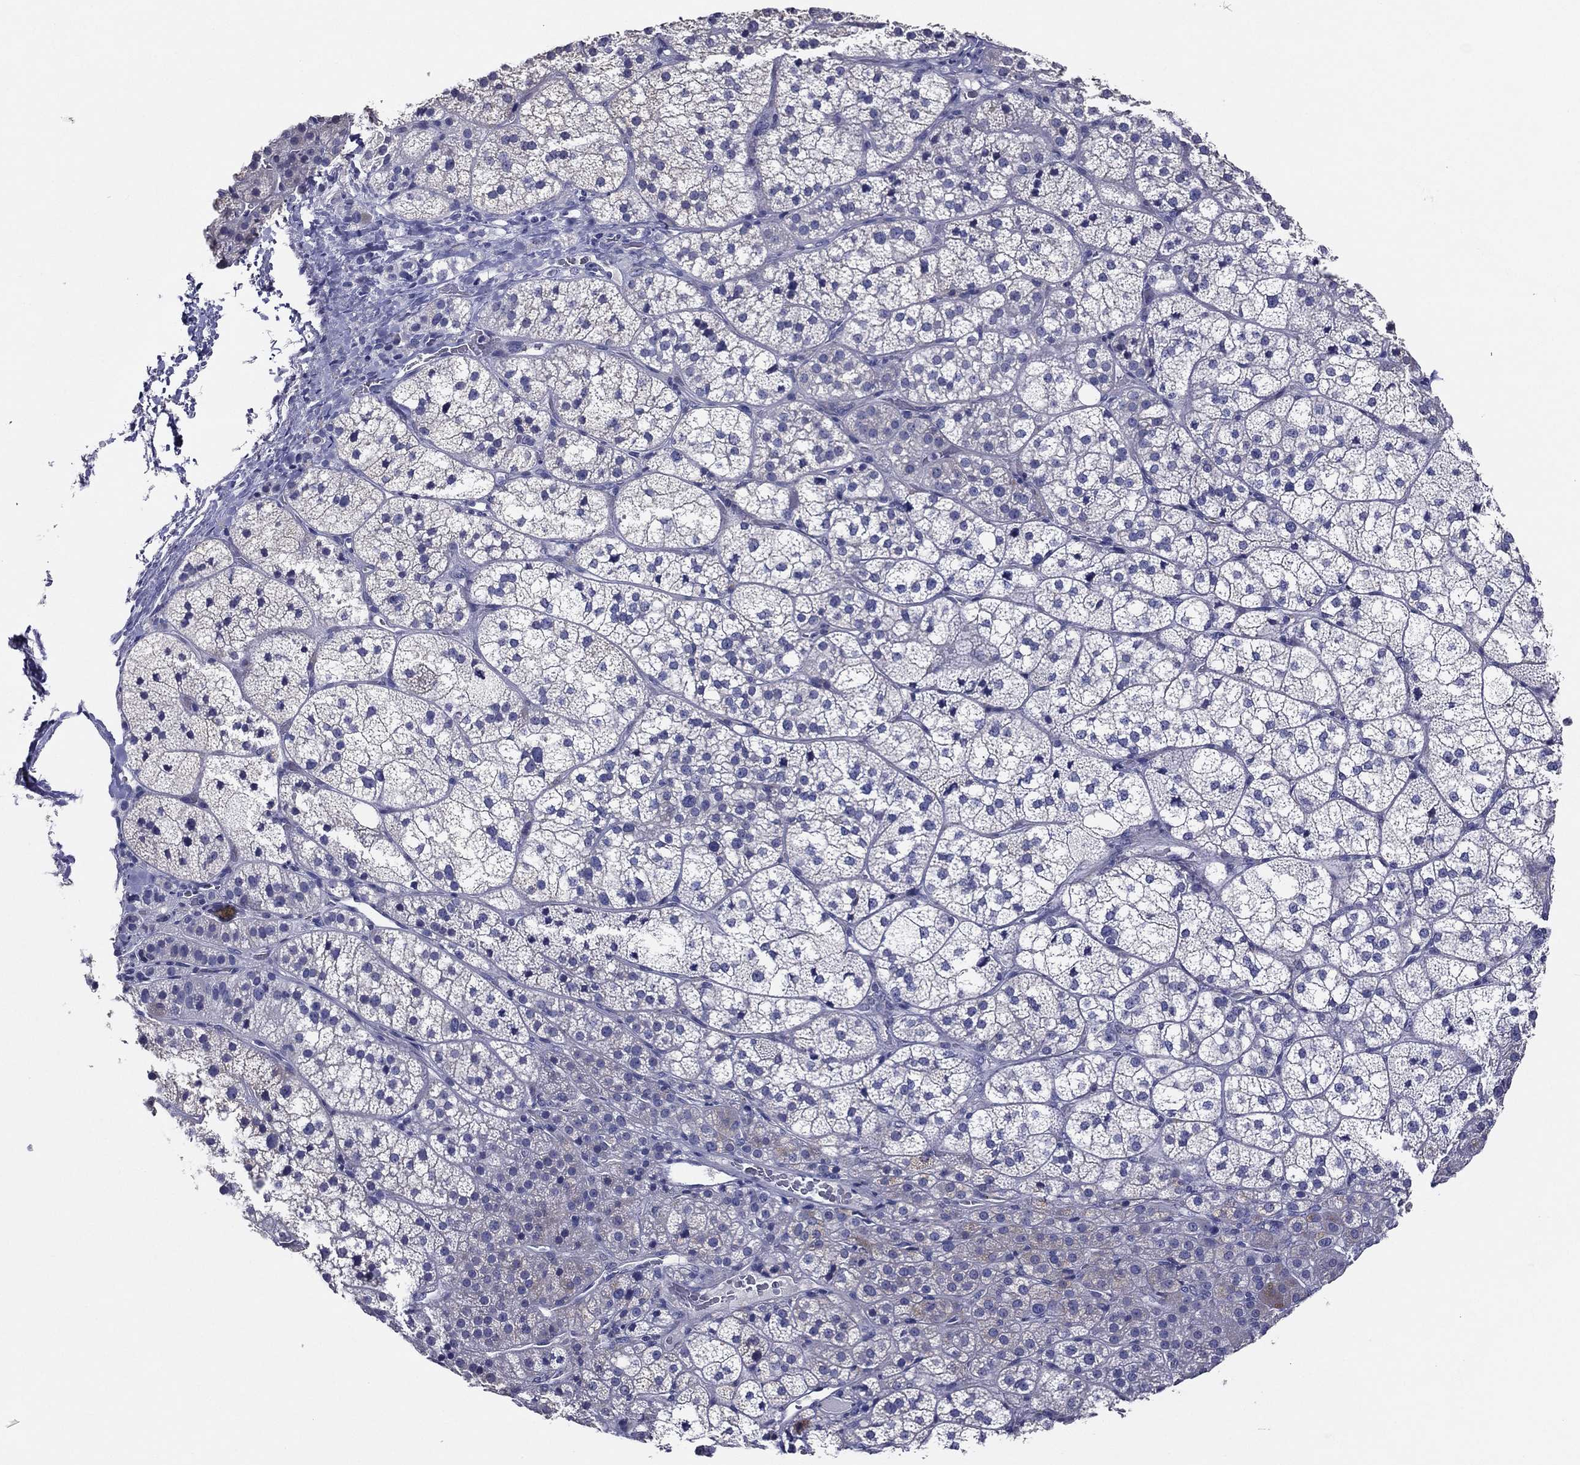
{"staining": {"intensity": "moderate", "quantity": "<25%", "location": "cytoplasmic/membranous"}, "tissue": "adrenal gland", "cell_type": "Glandular cells", "image_type": "normal", "snomed": [{"axis": "morphology", "description": "Normal tissue, NOS"}, {"axis": "topography", "description": "Adrenal gland"}], "caption": "Moderate cytoplasmic/membranous expression is identified in about <25% of glandular cells in benign adrenal gland. (DAB IHC, brown staining for protein, blue staining for nuclei).", "gene": "TFAP2A", "patient": {"sex": "female", "age": 60}}